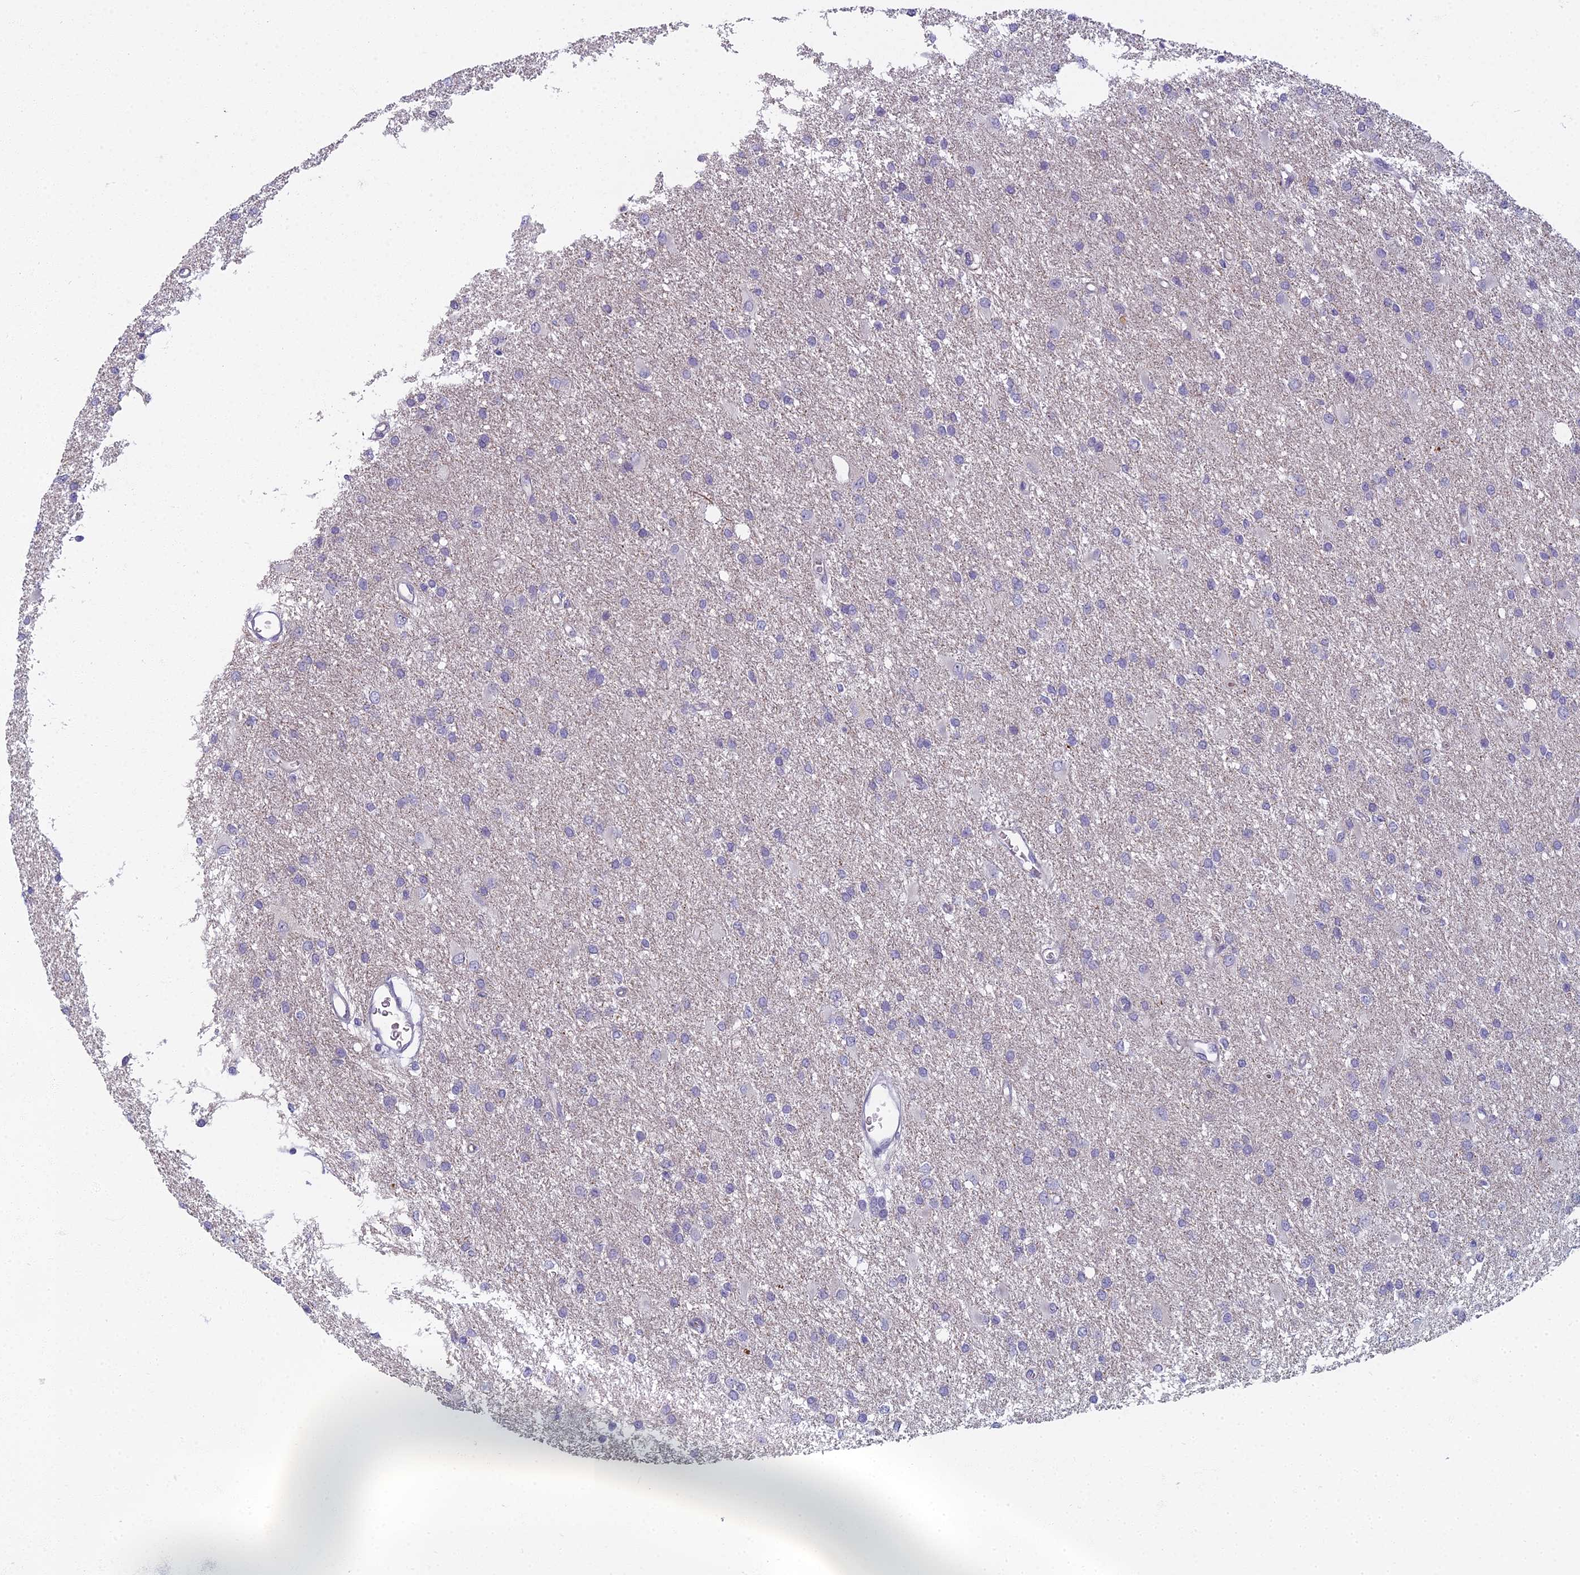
{"staining": {"intensity": "negative", "quantity": "none", "location": "none"}, "tissue": "glioma", "cell_type": "Tumor cells", "image_type": "cancer", "snomed": [{"axis": "morphology", "description": "Glioma, malignant, High grade"}, {"axis": "topography", "description": "Brain"}], "caption": "Malignant glioma (high-grade) was stained to show a protein in brown. There is no significant expression in tumor cells. (Immunohistochemistry, brightfield microscopy, high magnification).", "gene": "ARL15", "patient": {"sex": "female", "age": 50}}